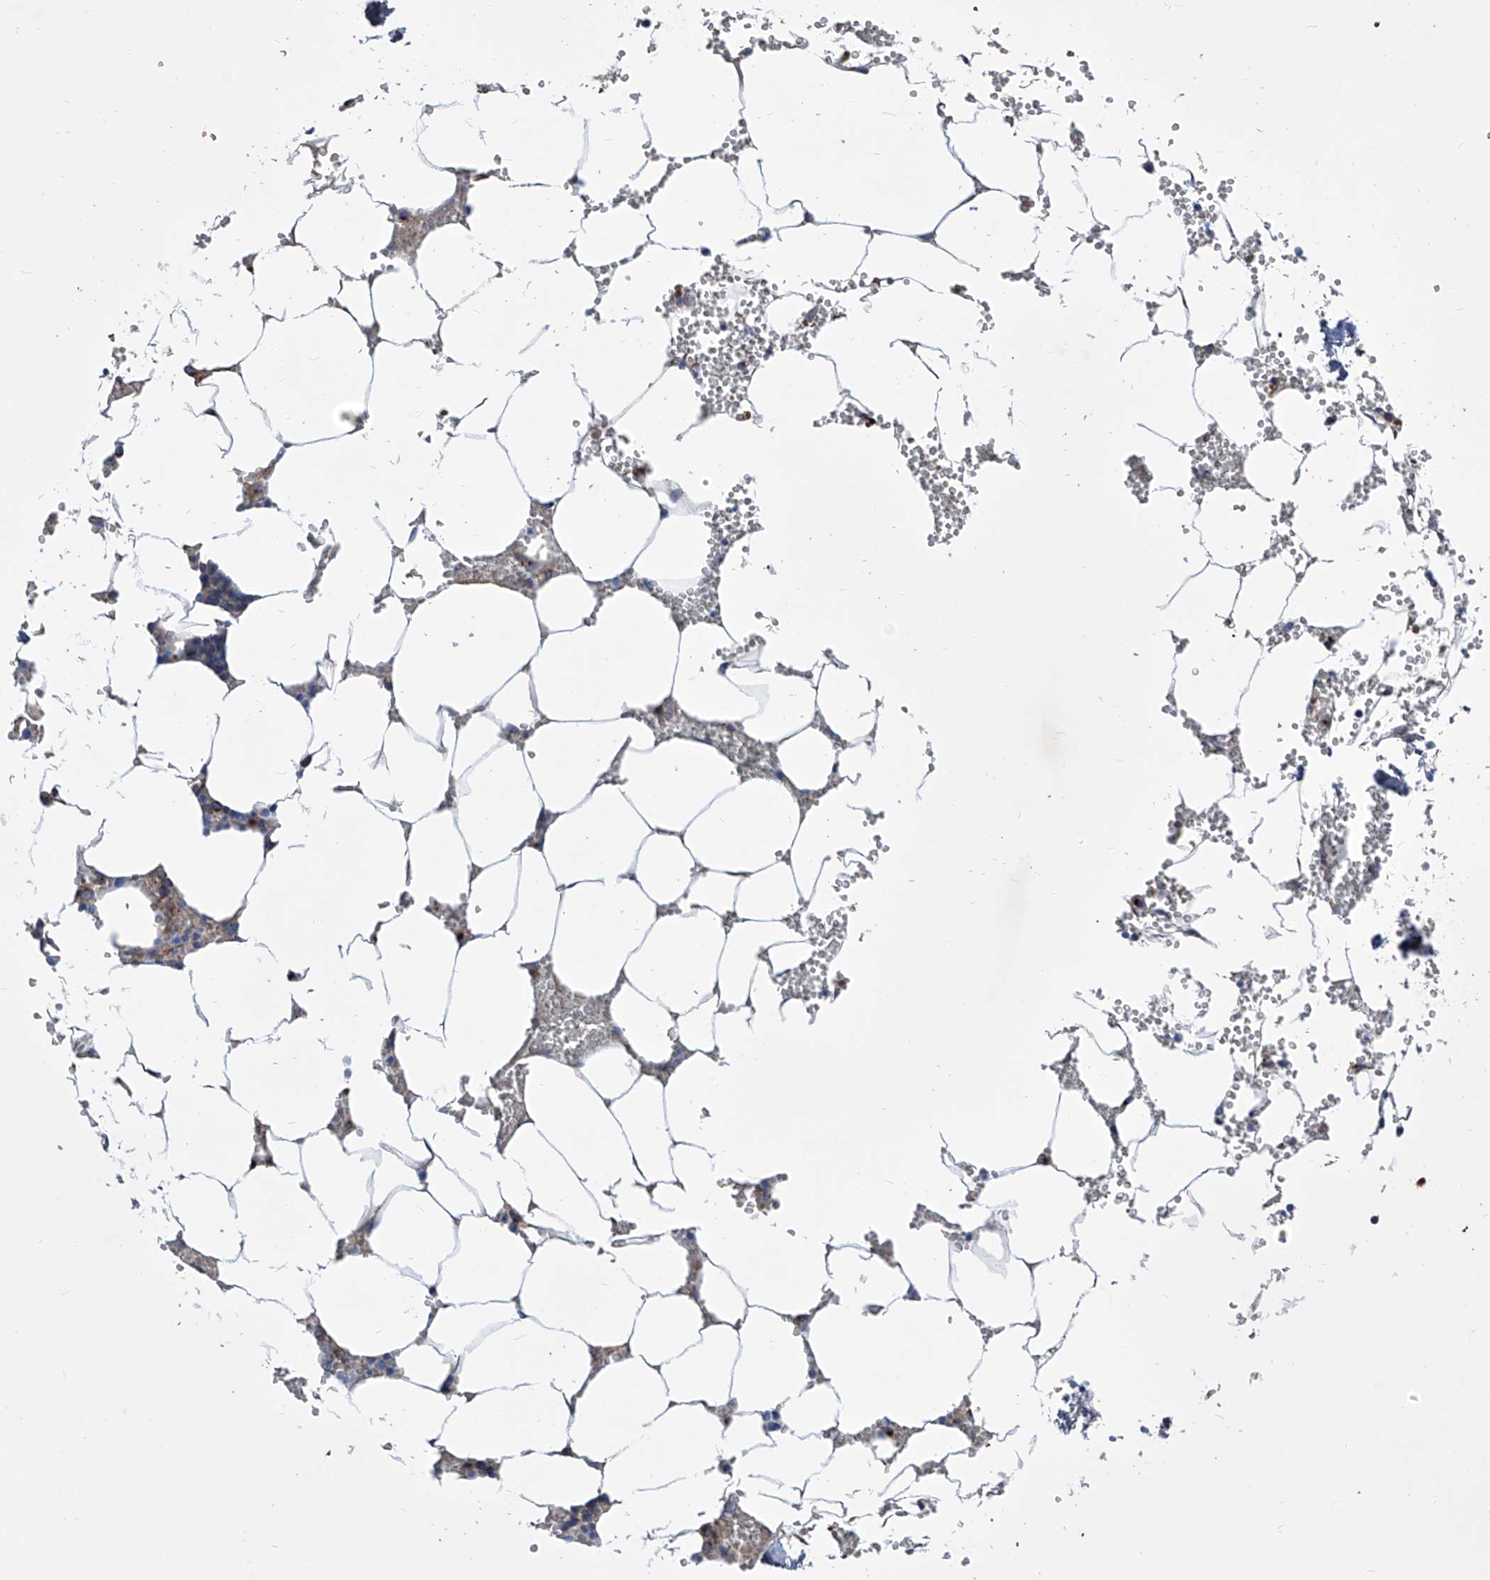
{"staining": {"intensity": "moderate", "quantity": "<25%", "location": "cytoplasmic/membranous"}, "tissue": "bone marrow", "cell_type": "Hematopoietic cells", "image_type": "normal", "snomed": [{"axis": "morphology", "description": "Normal tissue, NOS"}, {"axis": "topography", "description": "Bone marrow"}], "caption": "An IHC histopathology image of normal tissue is shown. Protein staining in brown highlights moderate cytoplasmic/membranous positivity in bone marrow within hematopoietic cells.", "gene": "TJAP1", "patient": {"sex": "male", "age": 70}}